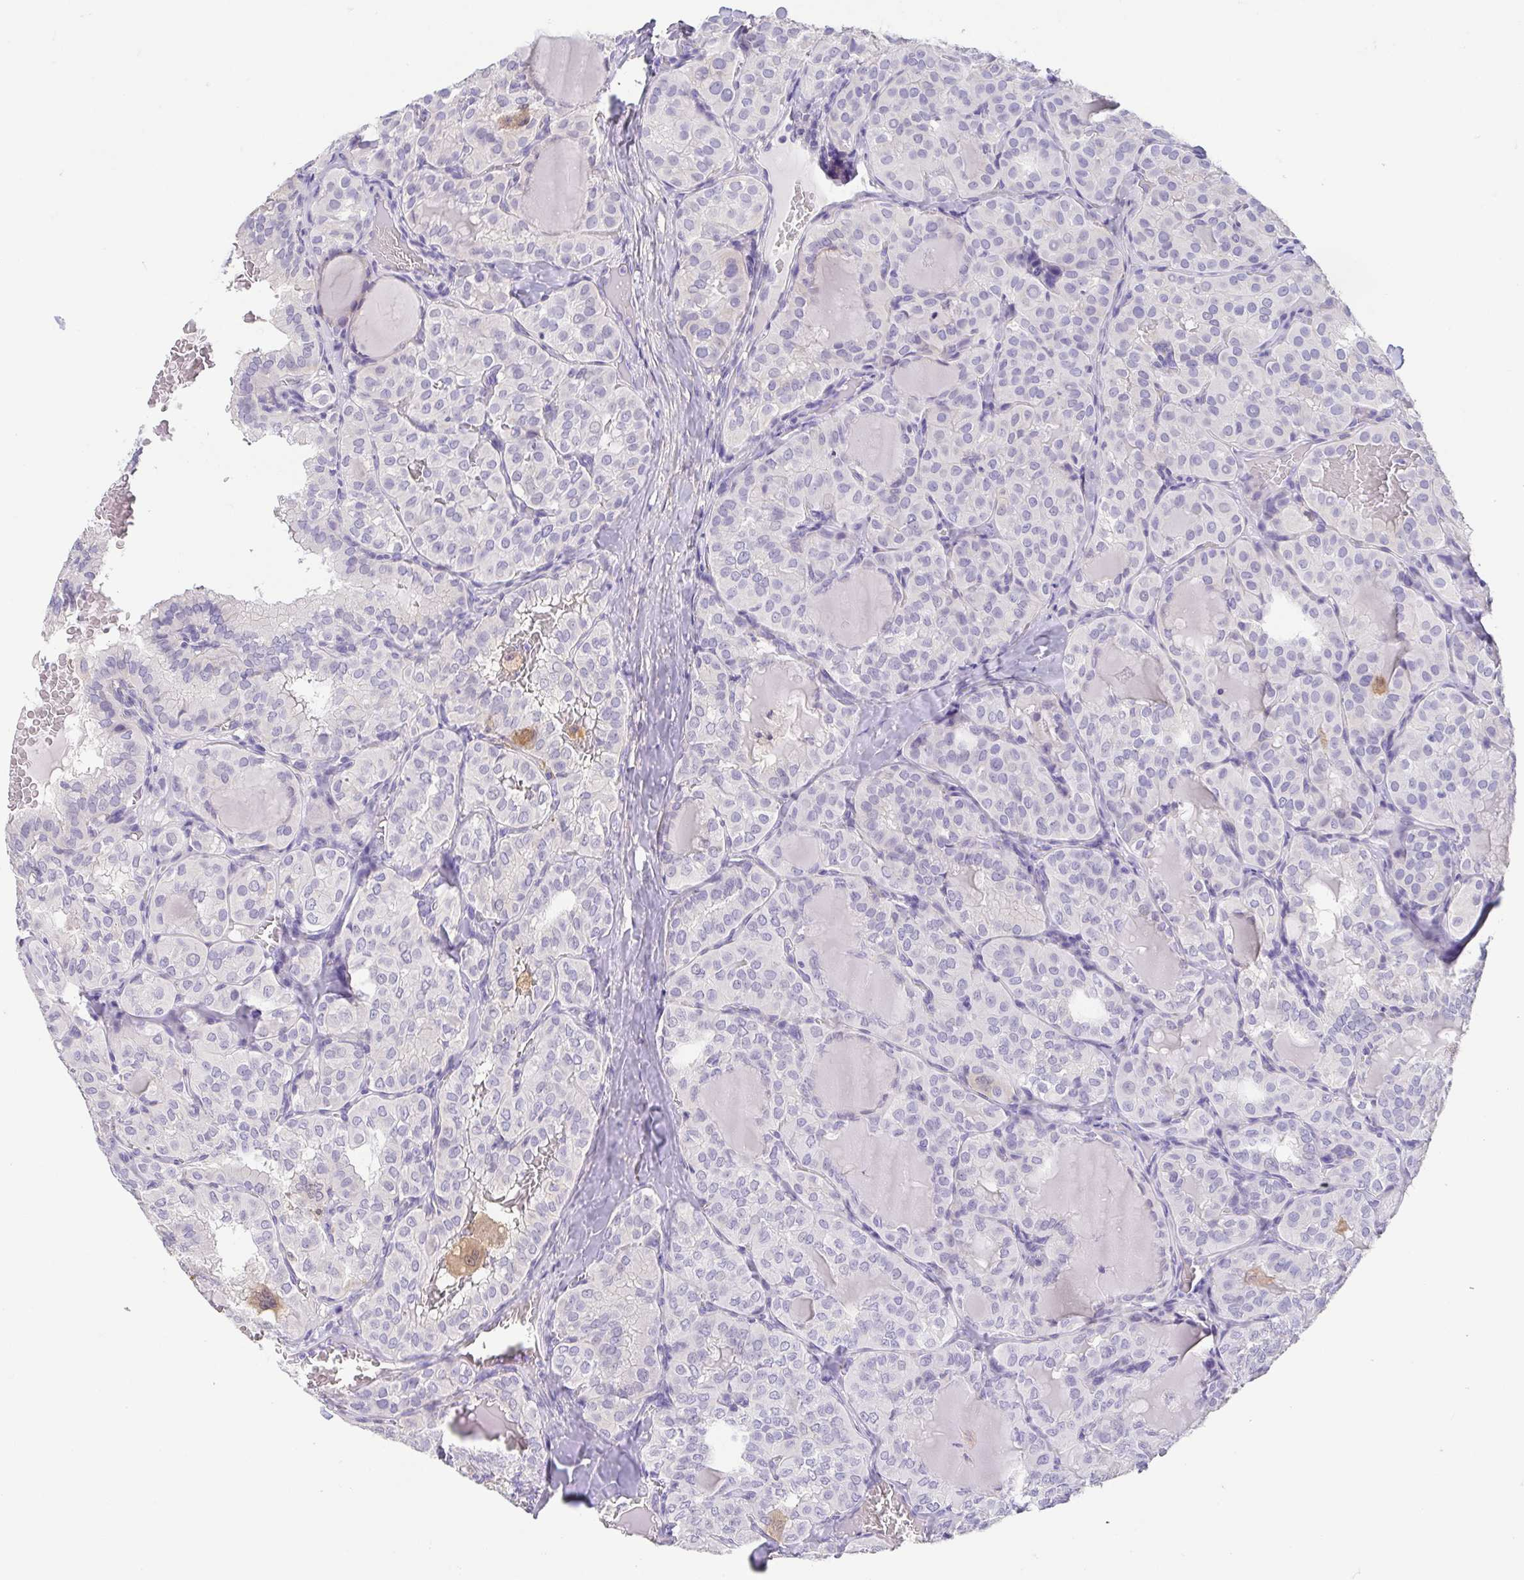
{"staining": {"intensity": "negative", "quantity": "none", "location": "none"}, "tissue": "thyroid cancer", "cell_type": "Tumor cells", "image_type": "cancer", "snomed": [{"axis": "morphology", "description": "Papillary adenocarcinoma, NOS"}, {"axis": "topography", "description": "Thyroid gland"}], "caption": "Thyroid cancer (papillary adenocarcinoma) was stained to show a protein in brown. There is no significant positivity in tumor cells.", "gene": "FABP3", "patient": {"sex": "male", "age": 20}}